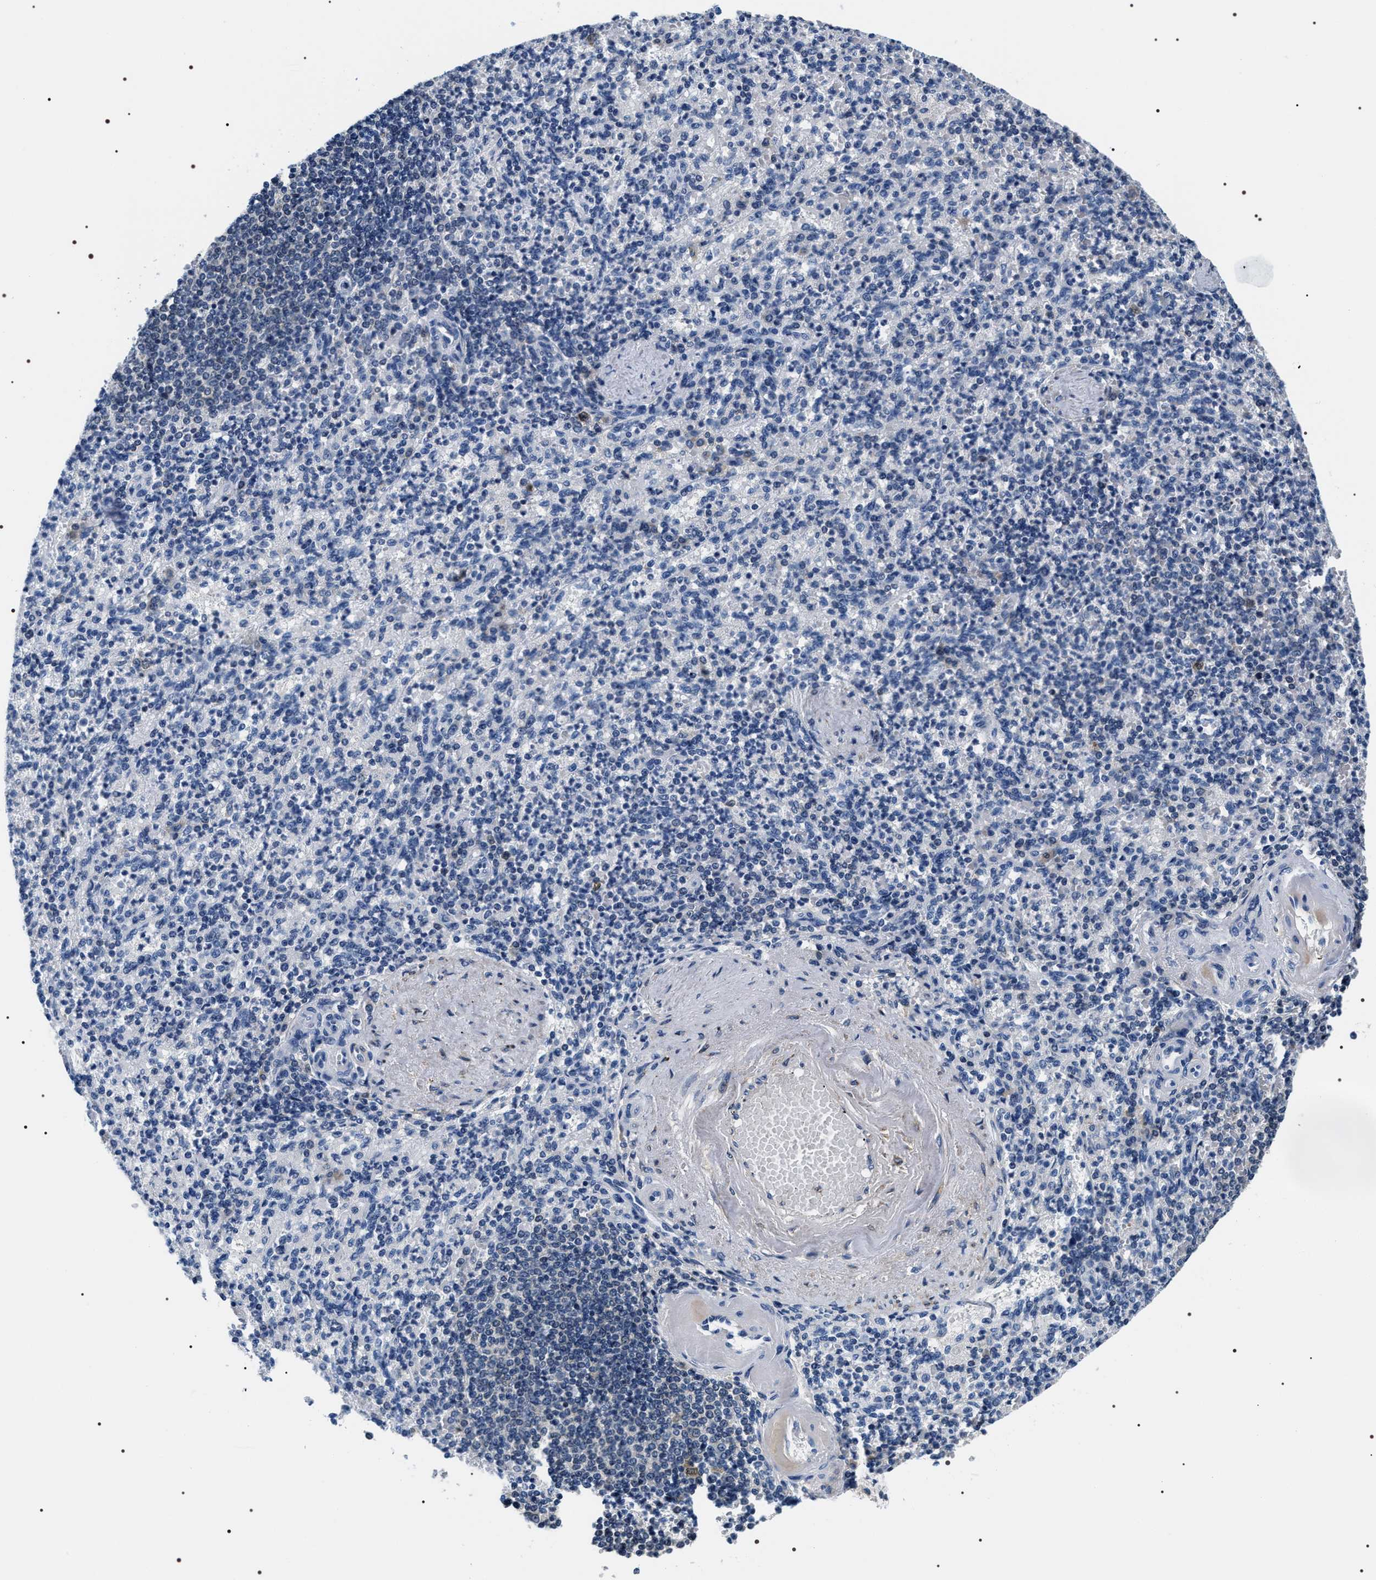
{"staining": {"intensity": "negative", "quantity": "none", "location": "none"}, "tissue": "spleen", "cell_type": "Cells in red pulp", "image_type": "normal", "snomed": [{"axis": "morphology", "description": "Normal tissue, NOS"}, {"axis": "topography", "description": "Spleen"}], "caption": "IHC photomicrograph of normal human spleen stained for a protein (brown), which exhibits no positivity in cells in red pulp. (IHC, brightfield microscopy, high magnification).", "gene": "BAG2", "patient": {"sex": "female", "age": 74}}